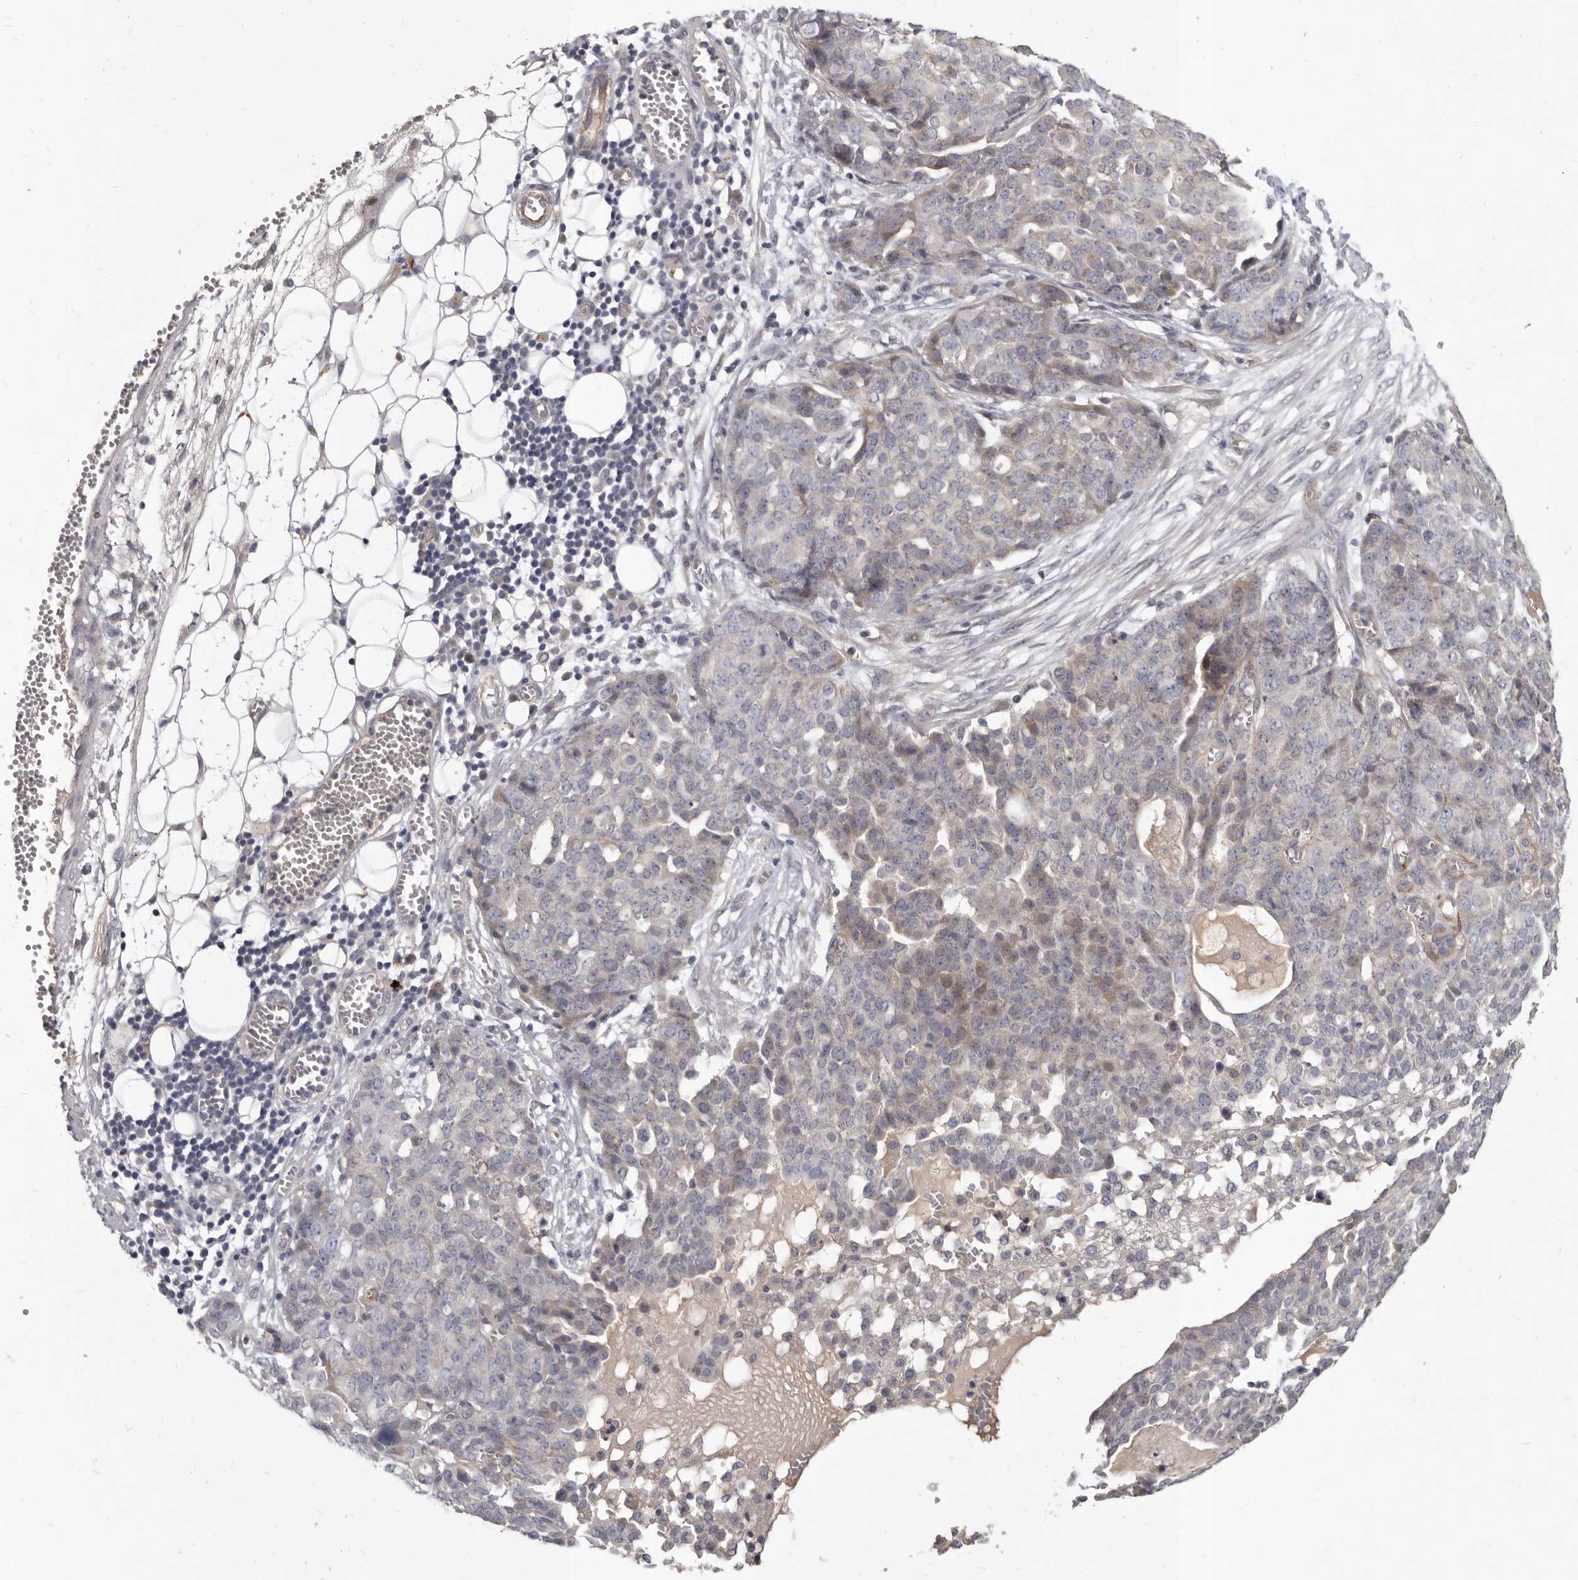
{"staining": {"intensity": "negative", "quantity": "none", "location": "none"}, "tissue": "ovarian cancer", "cell_type": "Tumor cells", "image_type": "cancer", "snomed": [{"axis": "morphology", "description": "Cystadenocarcinoma, serous, NOS"}, {"axis": "topography", "description": "Soft tissue"}, {"axis": "topography", "description": "Ovary"}], "caption": "High power microscopy image of an IHC image of serous cystadenocarcinoma (ovarian), revealing no significant expression in tumor cells.", "gene": "SLC22A1", "patient": {"sex": "female", "age": 57}}